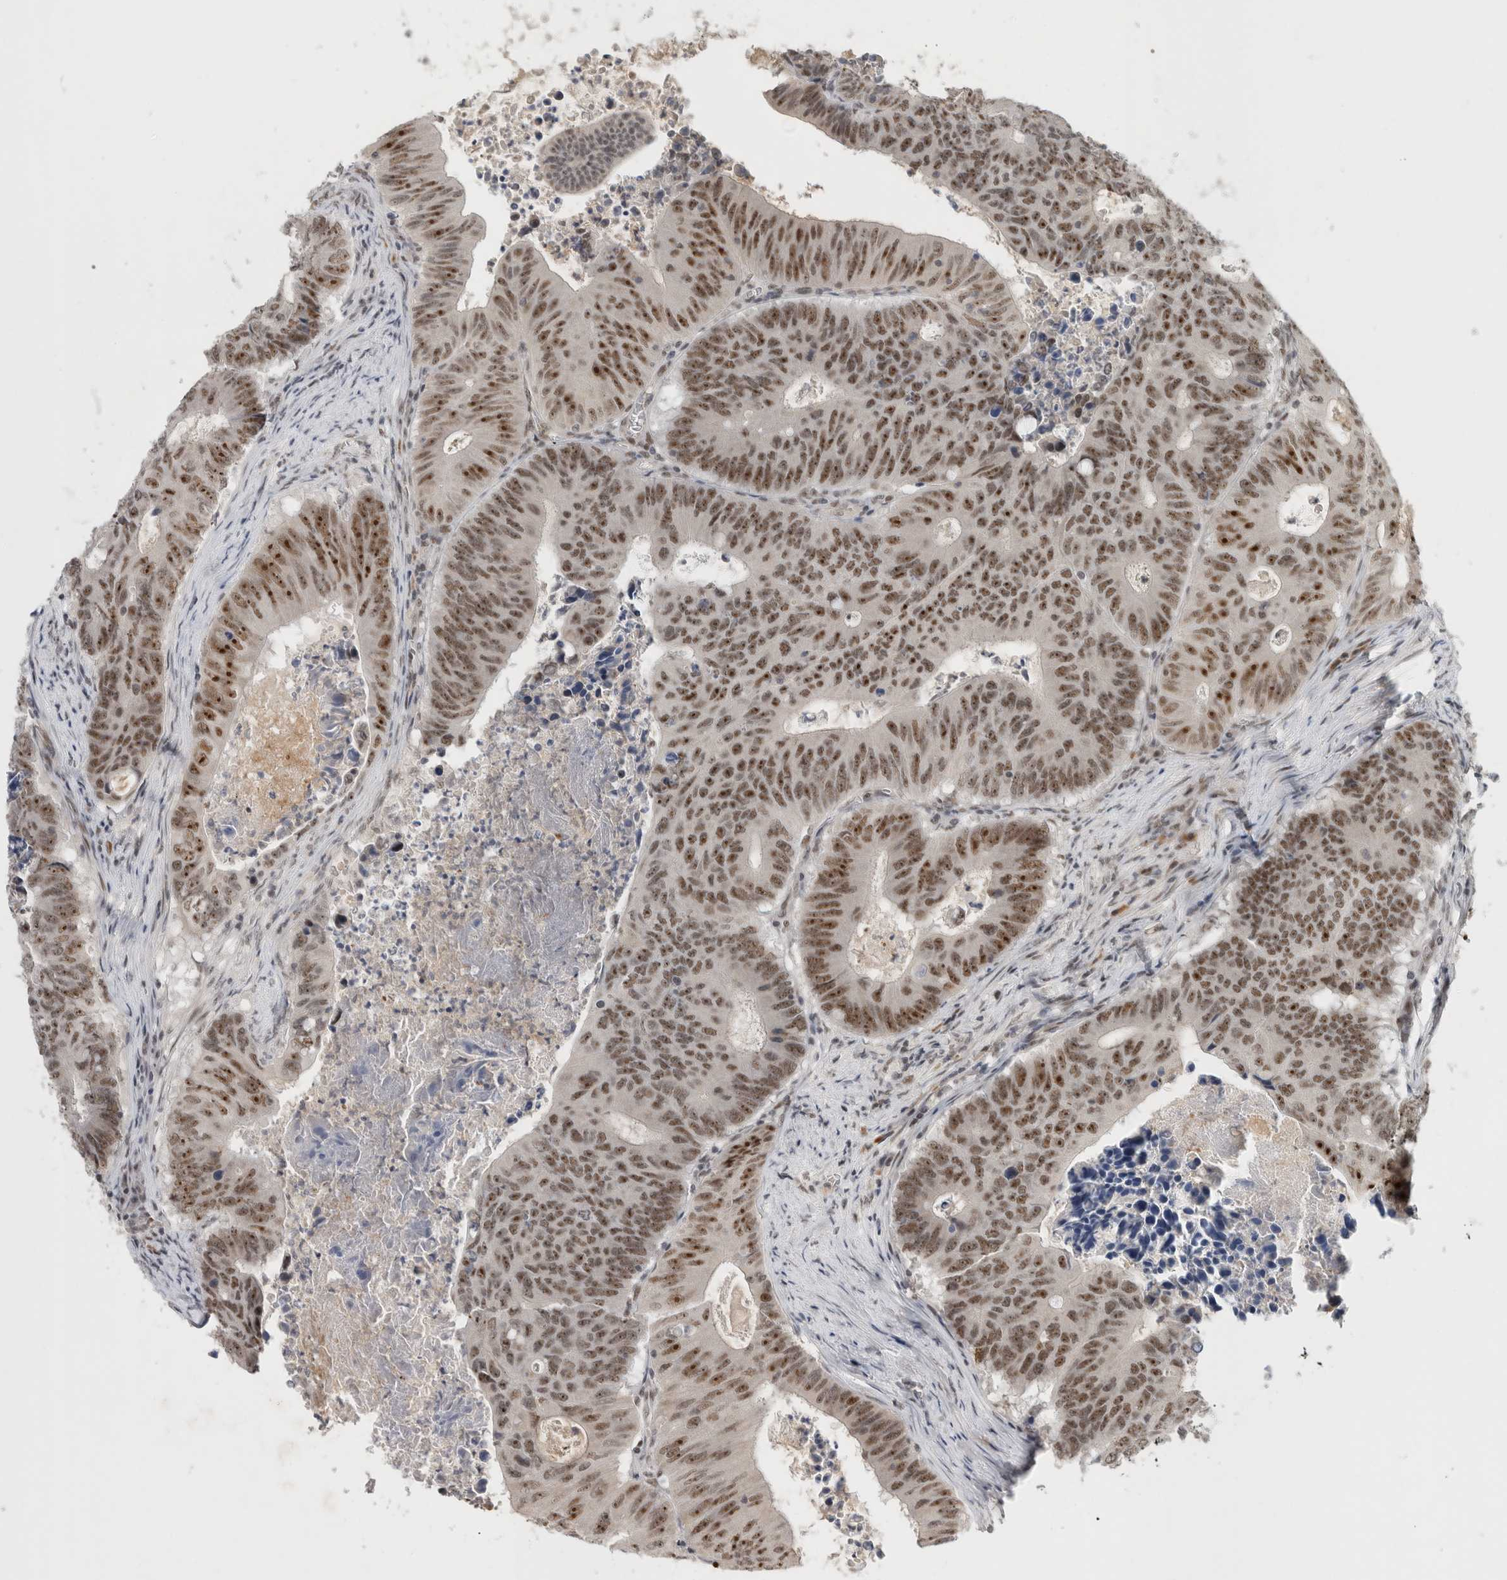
{"staining": {"intensity": "moderate", "quantity": ">75%", "location": "nuclear"}, "tissue": "colorectal cancer", "cell_type": "Tumor cells", "image_type": "cancer", "snomed": [{"axis": "morphology", "description": "Adenocarcinoma, NOS"}, {"axis": "topography", "description": "Colon"}], "caption": "DAB (3,3'-diaminobenzidine) immunohistochemical staining of human colorectal cancer shows moderate nuclear protein staining in approximately >75% of tumor cells.", "gene": "HESX1", "patient": {"sex": "male", "age": 87}}